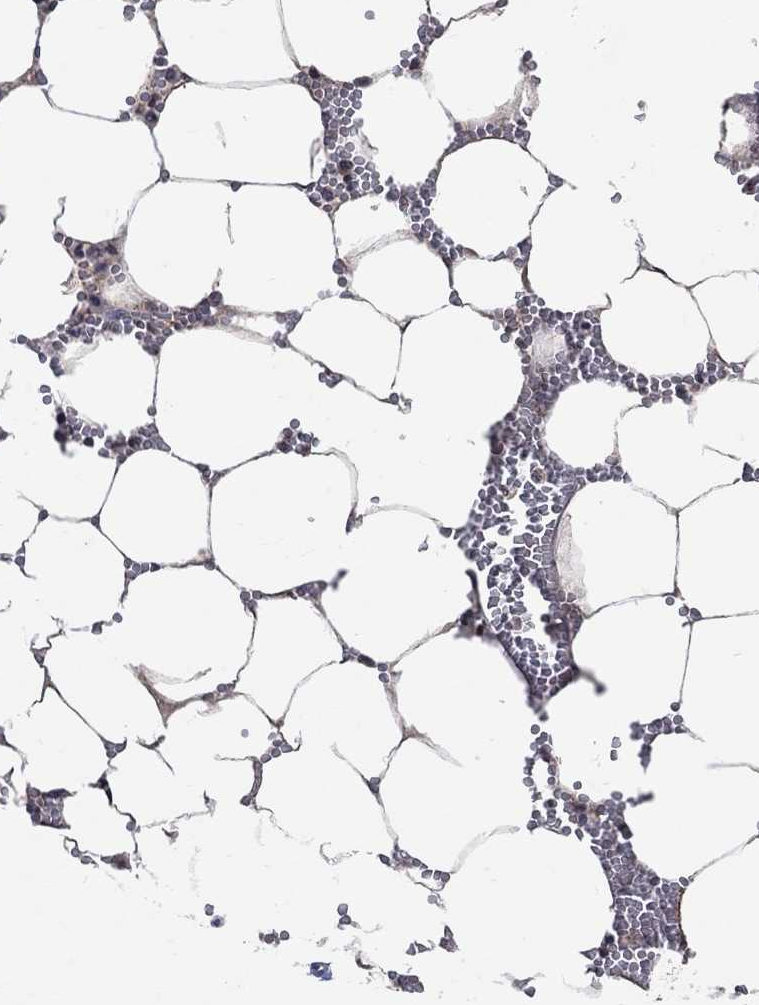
{"staining": {"intensity": "negative", "quantity": "none", "location": "none"}, "tissue": "bone marrow", "cell_type": "Hematopoietic cells", "image_type": "normal", "snomed": [{"axis": "morphology", "description": "Normal tissue, NOS"}, {"axis": "topography", "description": "Bone marrow"}], "caption": "A photomicrograph of bone marrow stained for a protein exhibits no brown staining in hematopoietic cells. The staining was performed using DAB (3,3'-diaminobenzidine) to visualize the protein expression in brown, while the nuclei were stained in blue with hematoxylin (Magnification: 20x).", "gene": "TMEM169", "patient": {"sex": "female", "age": 64}}